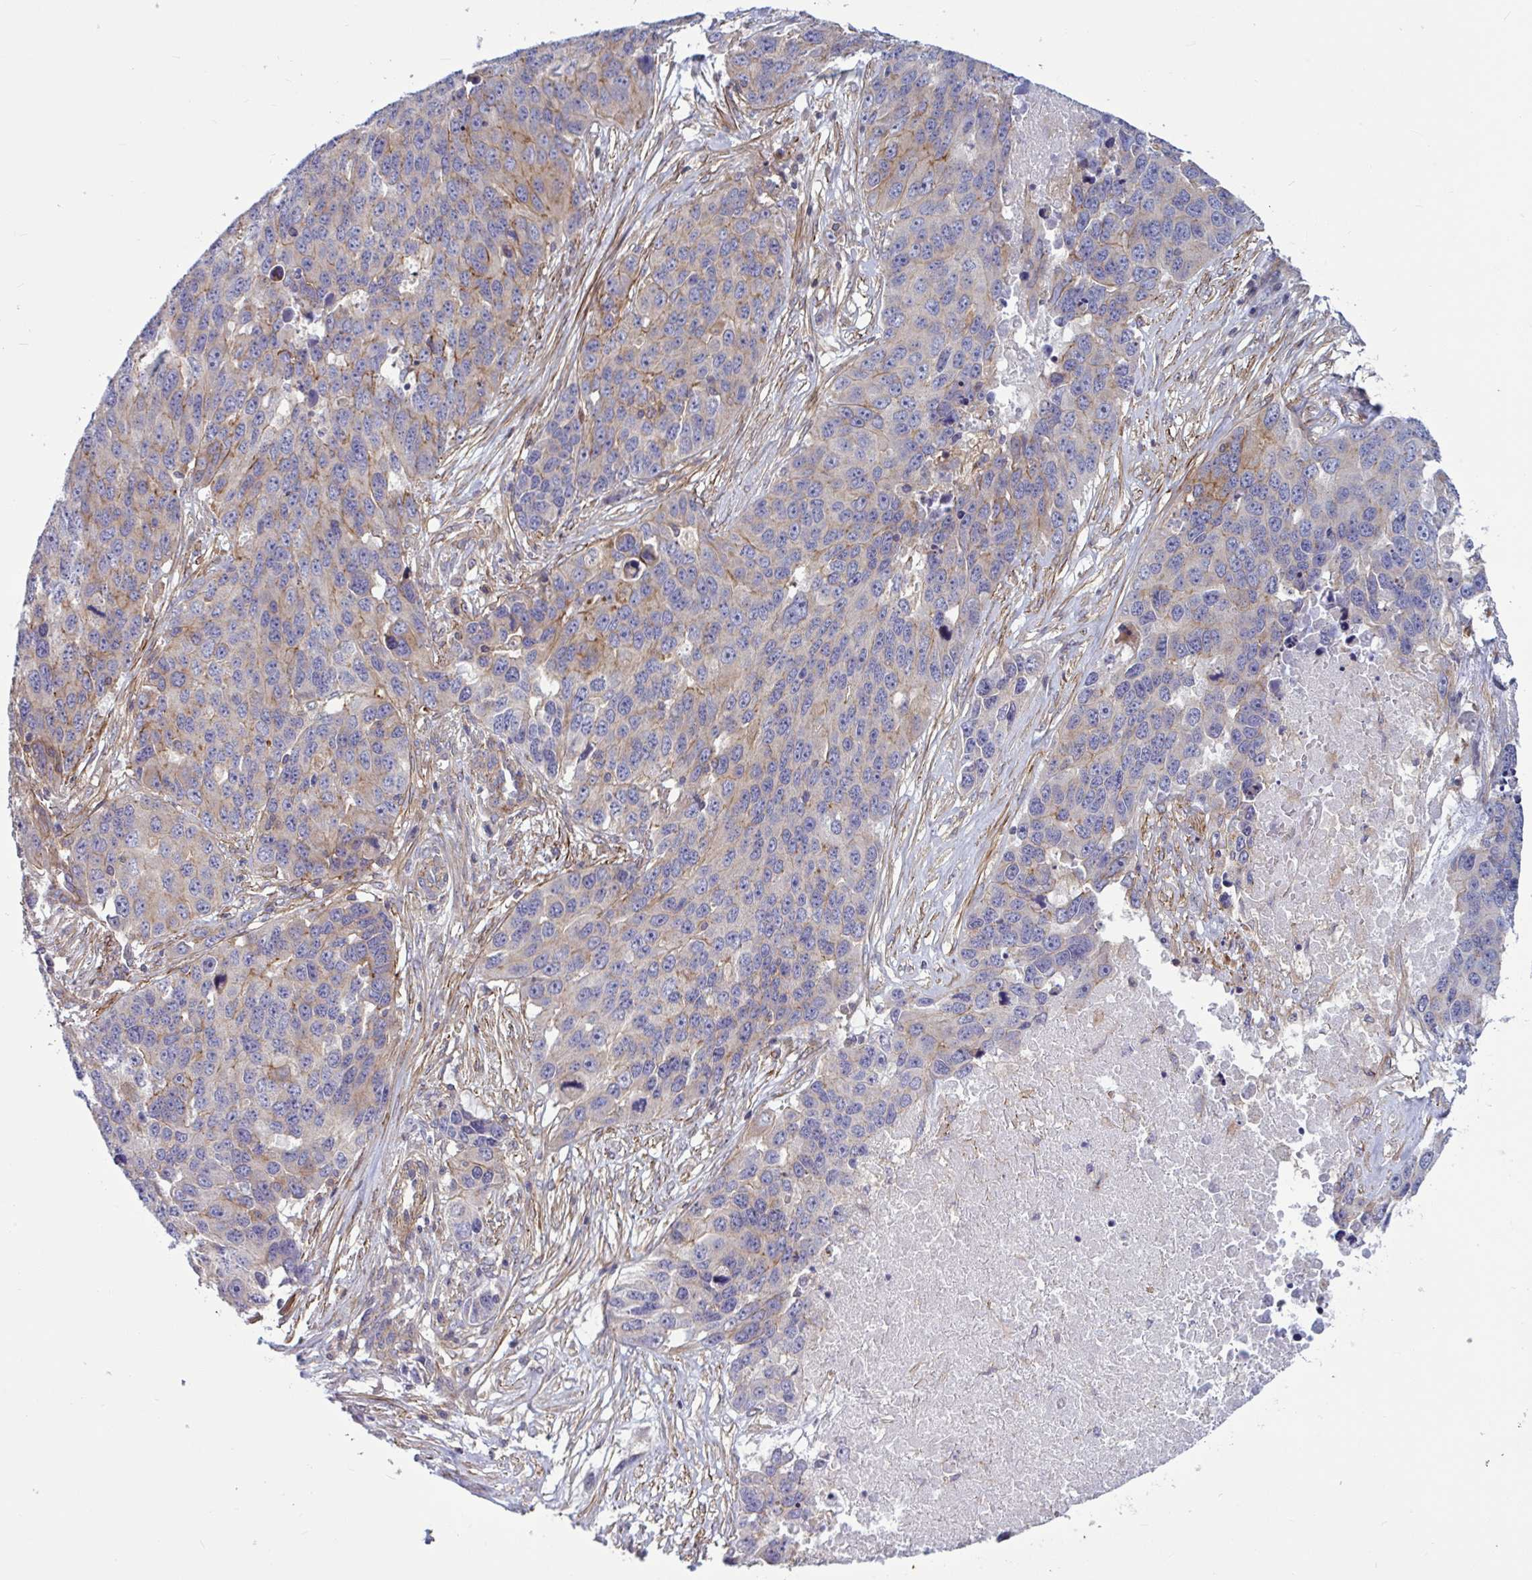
{"staining": {"intensity": "weak", "quantity": "25%-75%", "location": "cytoplasmic/membranous"}, "tissue": "ovarian cancer", "cell_type": "Tumor cells", "image_type": "cancer", "snomed": [{"axis": "morphology", "description": "Cystadenocarcinoma, serous, NOS"}, {"axis": "topography", "description": "Ovary"}], "caption": "A micrograph showing weak cytoplasmic/membranous staining in approximately 25%-75% of tumor cells in ovarian serous cystadenocarcinoma, as visualized by brown immunohistochemical staining.", "gene": "TANK", "patient": {"sex": "female", "age": 76}}